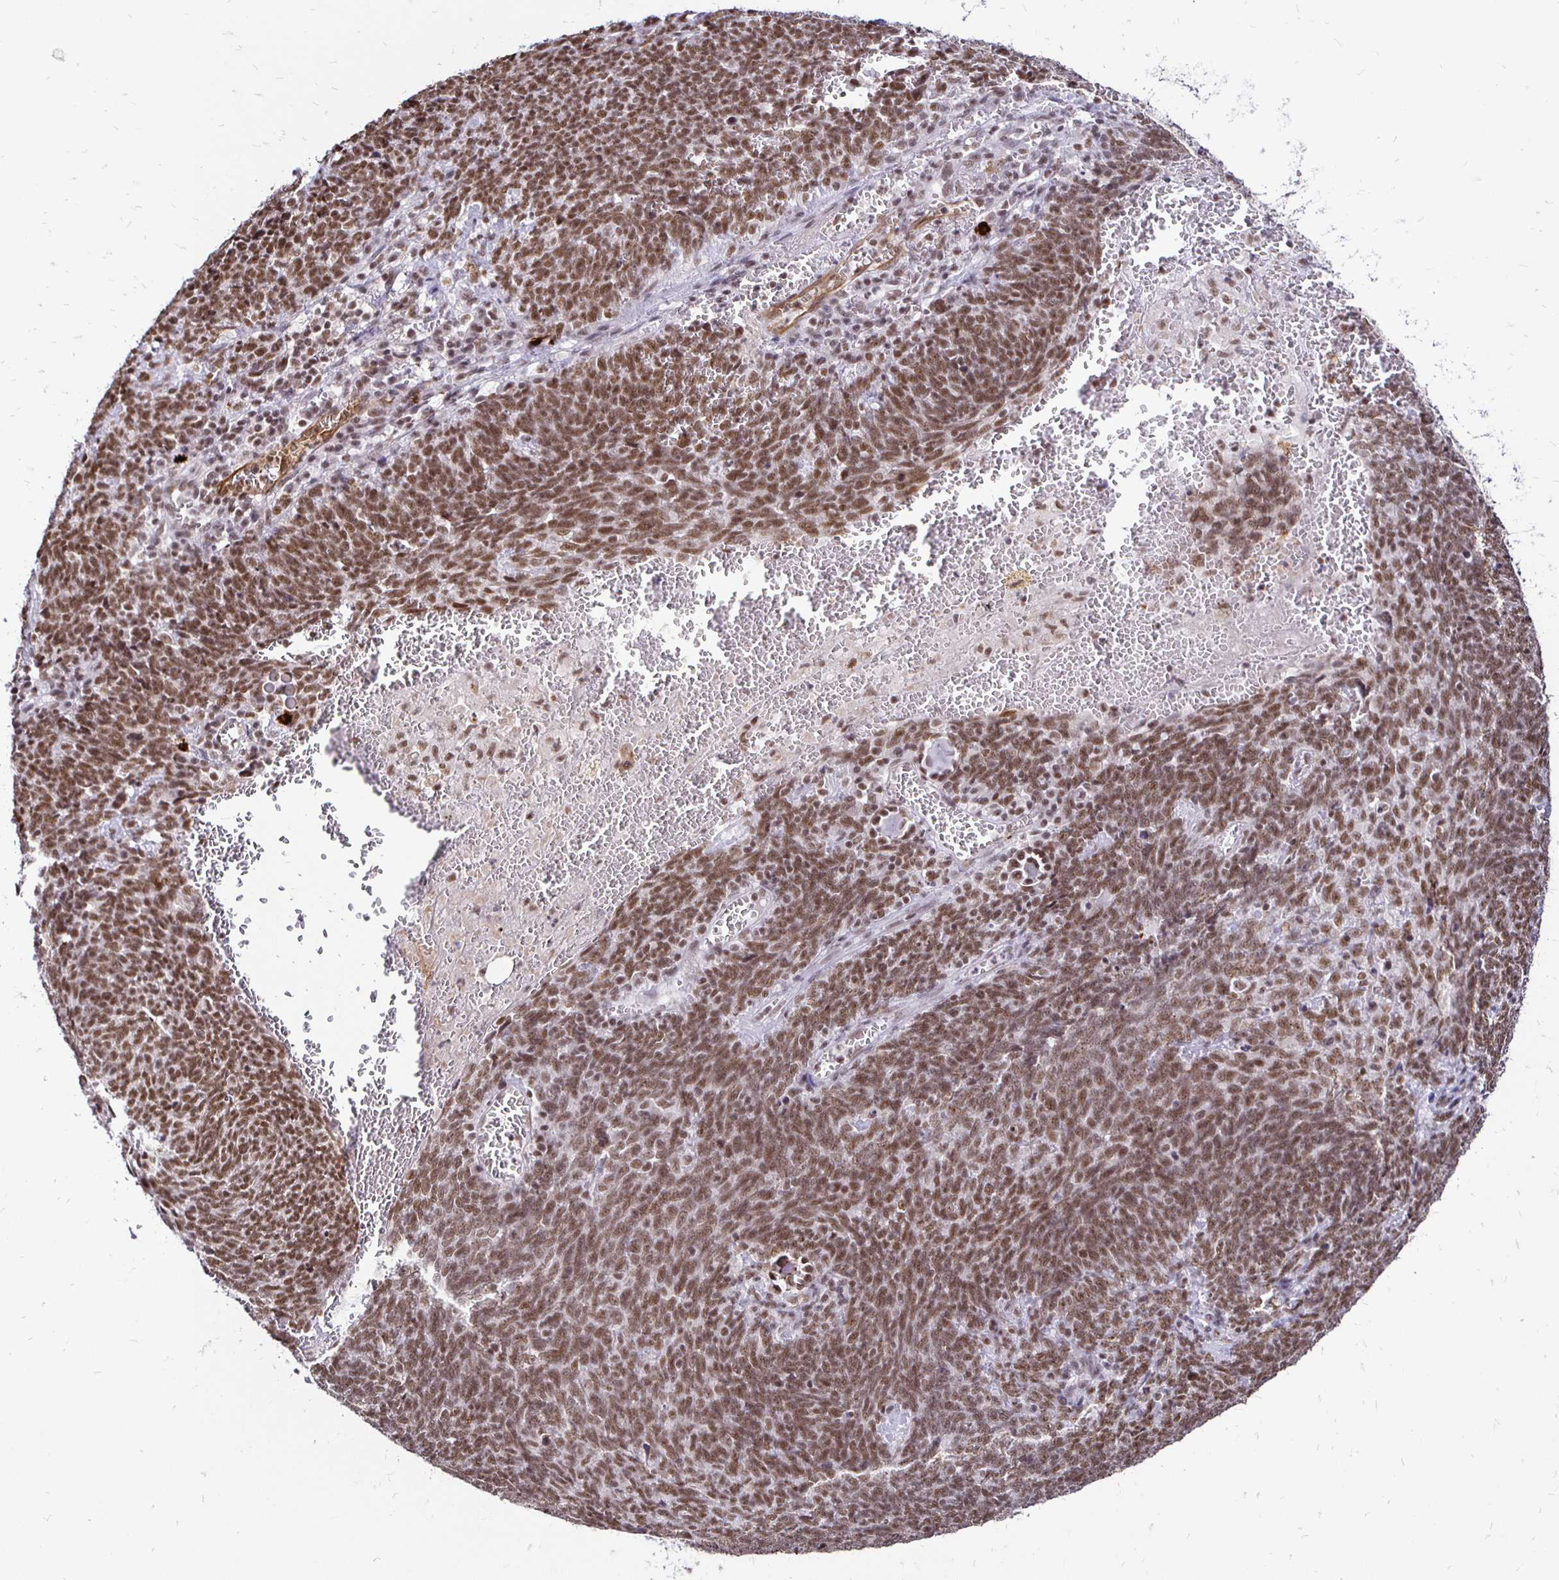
{"staining": {"intensity": "moderate", "quantity": ">75%", "location": "nuclear"}, "tissue": "lung cancer", "cell_type": "Tumor cells", "image_type": "cancer", "snomed": [{"axis": "morphology", "description": "Squamous cell carcinoma, NOS"}, {"axis": "topography", "description": "Lung"}], "caption": "Immunohistochemical staining of human lung cancer displays medium levels of moderate nuclear positivity in approximately >75% of tumor cells. The staining is performed using DAB brown chromogen to label protein expression. The nuclei are counter-stained blue using hematoxylin.", "gene": "SIN3A", "patient": {"sex": "female", "age": 72}}